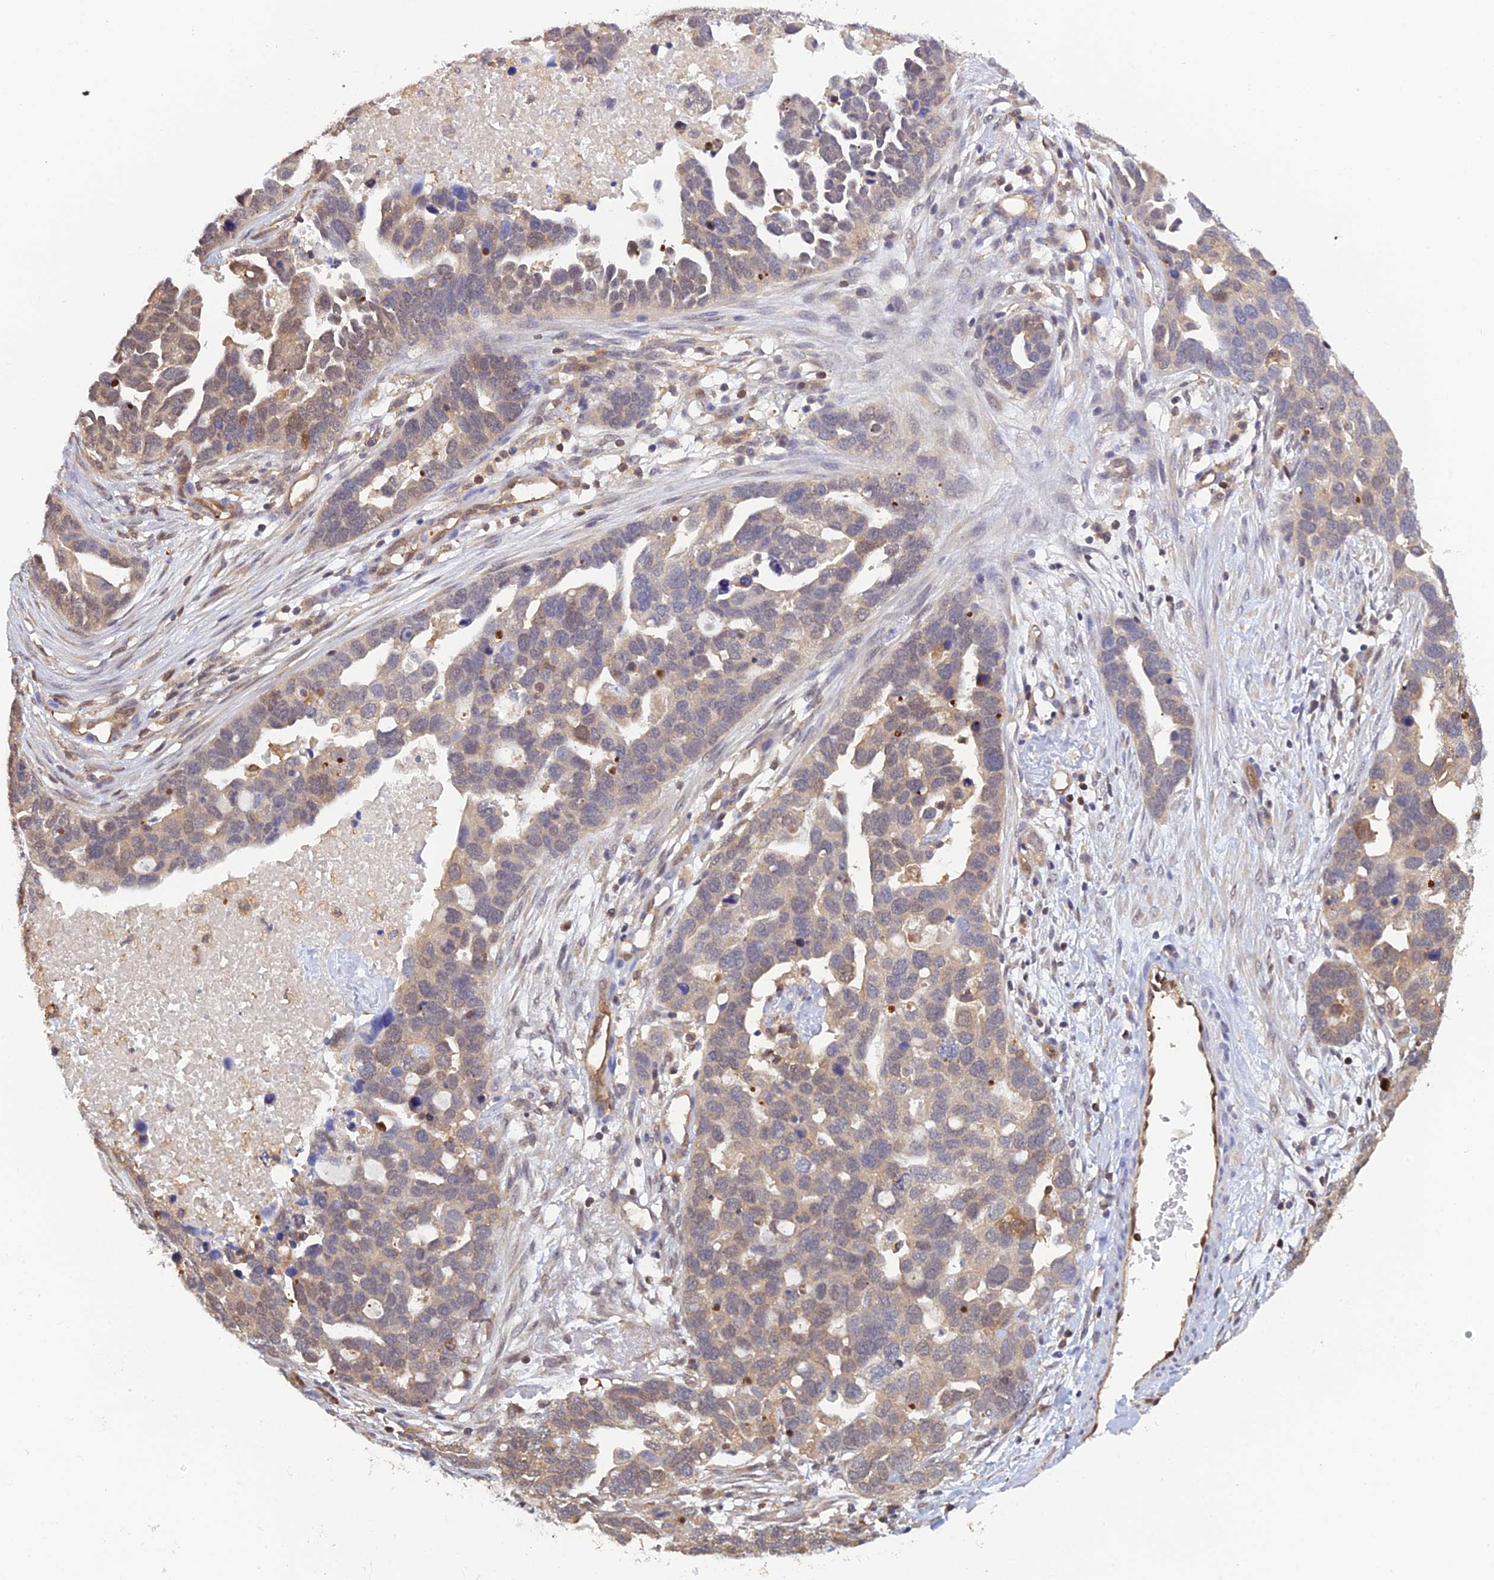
{"staining": {"intensity": "weak", "quantity": "<25%", "location": "cytoplasmic/membranous,nuclear"}, "tissue": "ovarian cancer", "cell_type": "Tumor cells", "image_type": "cancer", "snomed": [{"axis": "morphology", "description": "Cystadenocarcinoma, serous, NOS"}, {"axis": "topography", "description": "Ovary"}], "caption": "Histopathology image shows no significant protein staining in tumor cells of ovarian cancer (serous cystadenocarcinoma).", "gene": "HINT1", "patient": {"sex": "female", "age": 54}}